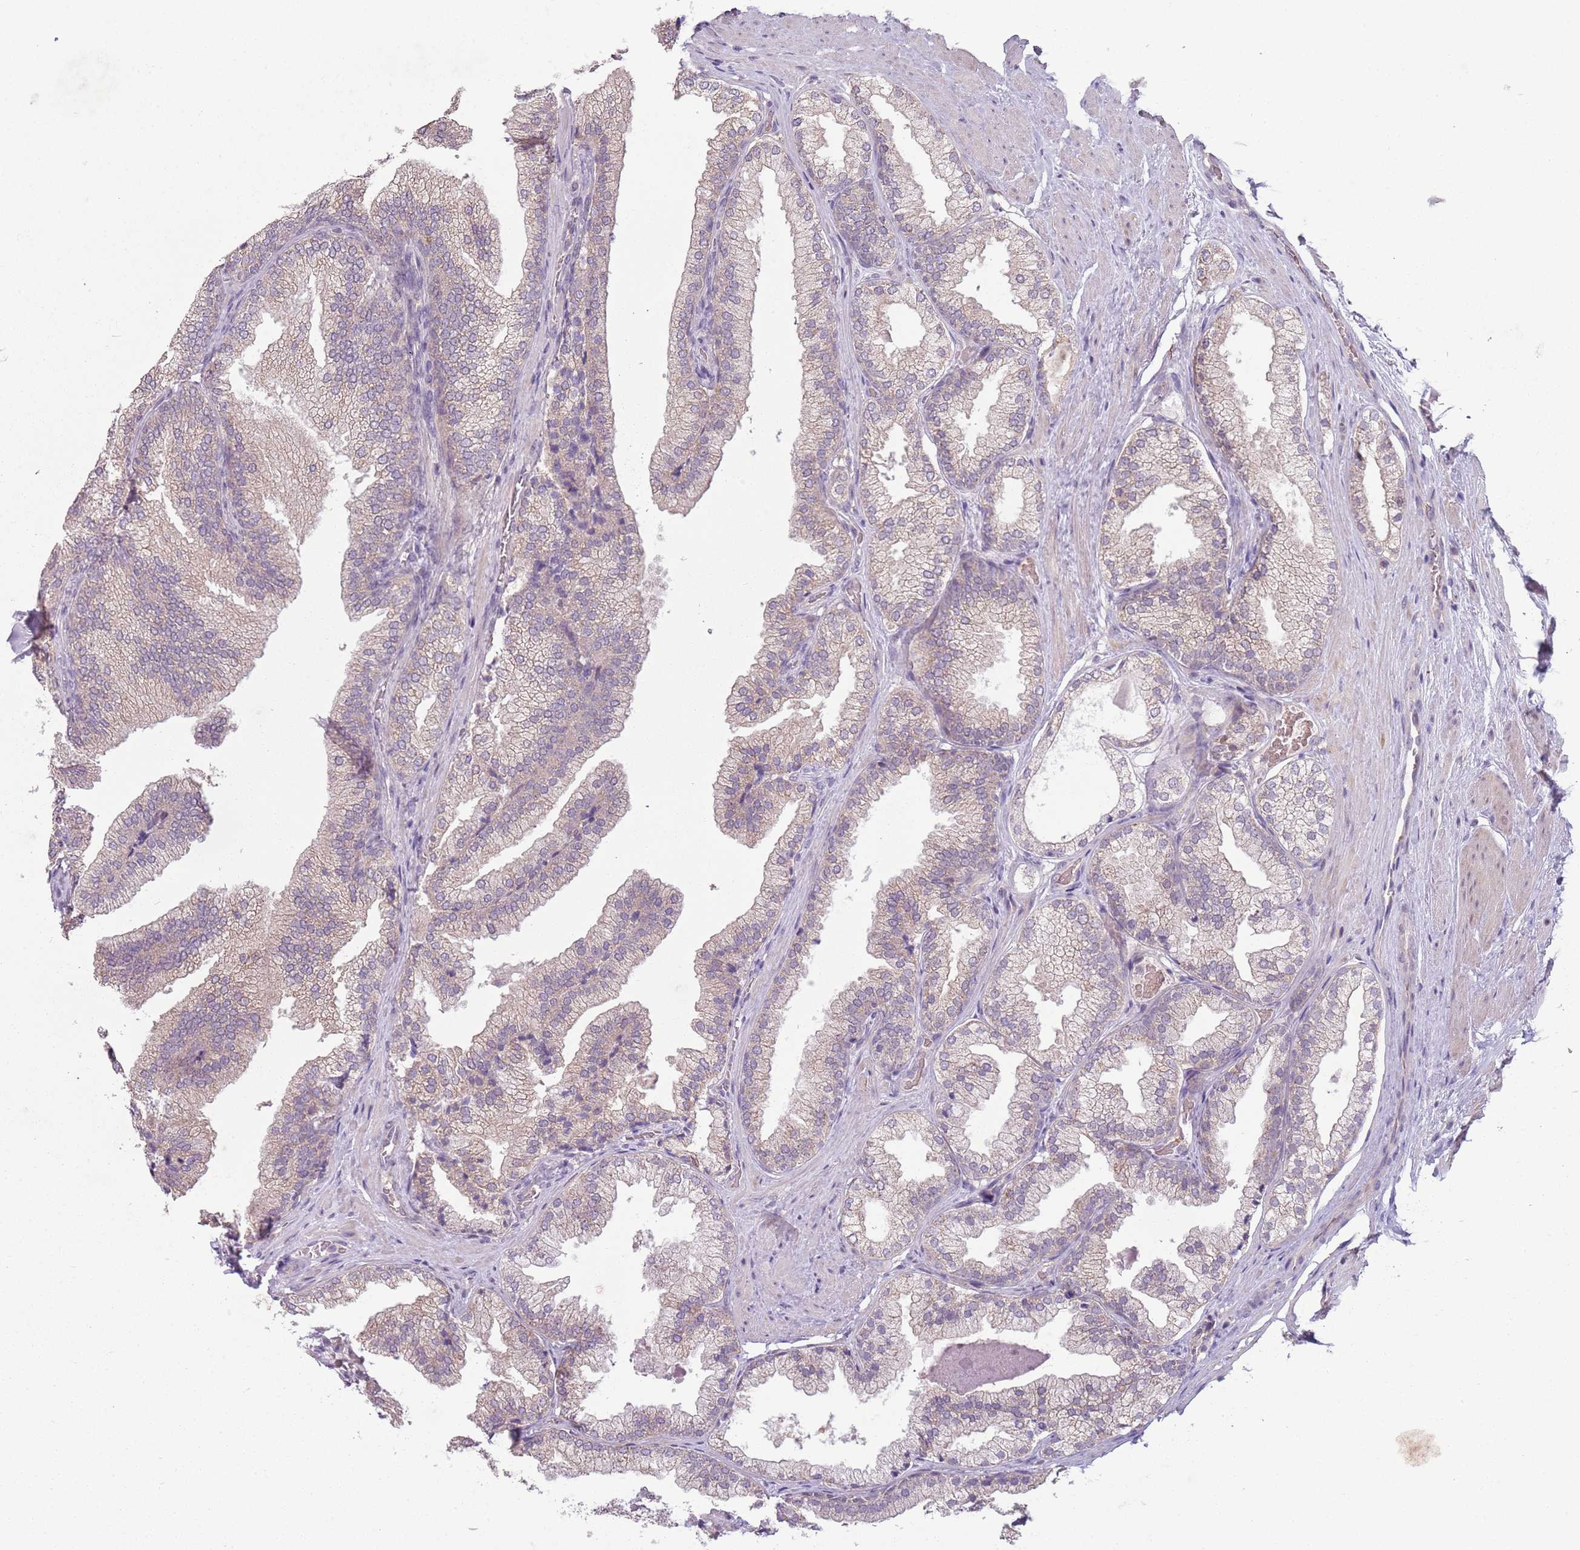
{"staining": {"intensity": "weak", "quantity": "<25%", "location": "cytoplasmic/membranous"}, "tissue": "prostate", "cell_type": "Glandular cells", "image_type": "normal", "snomed": [{"axis": "morphology", "description": "Normal tissue, NOS"}, {"axis": "topography", "description": "Prostate"}], "caption": "Immunohistochemistry (IHC) histopathology image of normal prostate: human prostate stained with DAB (3,3'-diaminobenzidine) demonstrates no significant protein expression in glandular cells. (DAB (3,3'-diaminobenzidine) immunohistochemistry (IHC) with hematoxylin counter stain).", "gene": "TEKT4", "patient": {"sex": "male", "age": 76}}